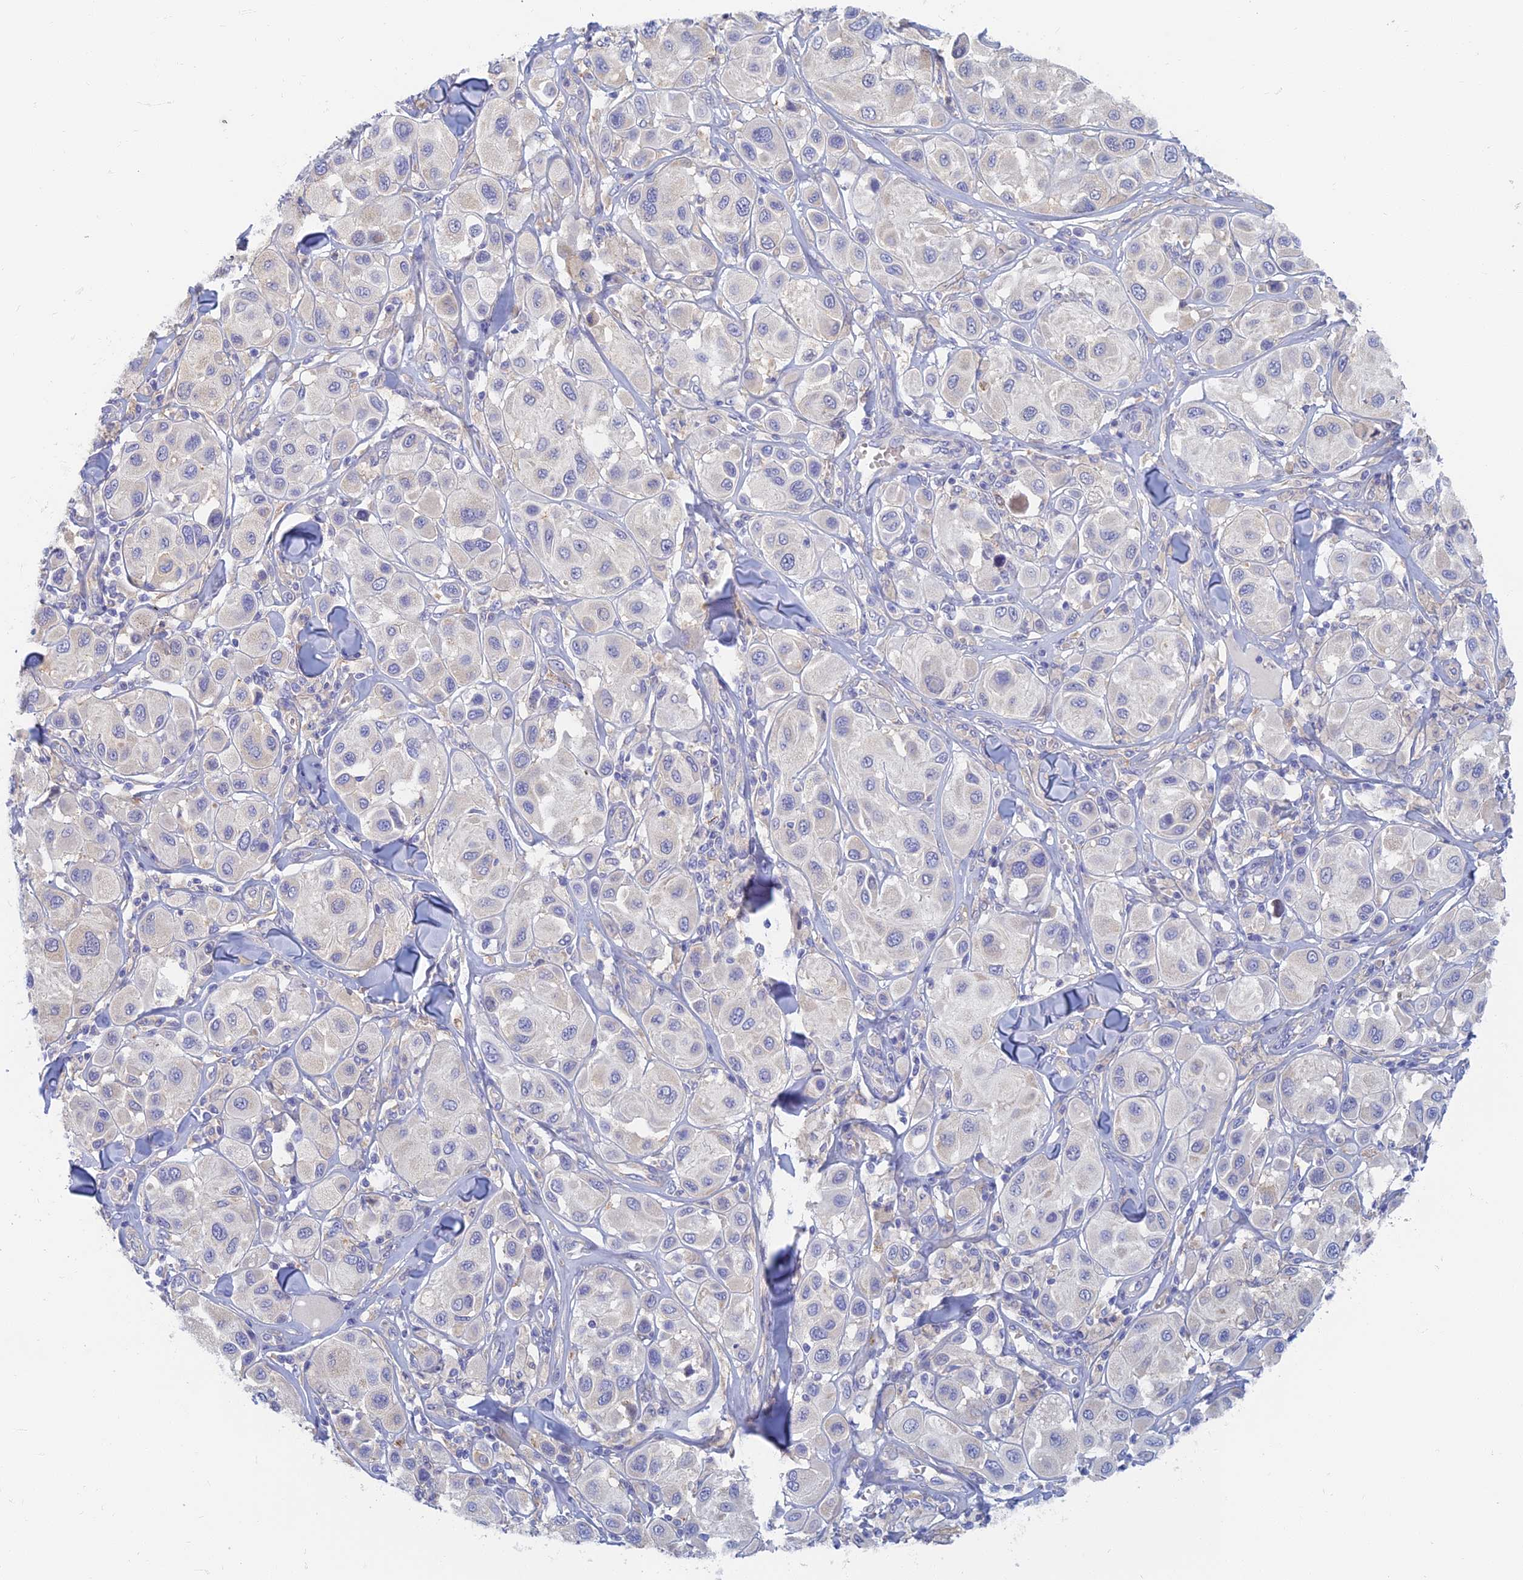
{"staining": {"intensity": "negative", "quantity": "none", "location": "none"}, "tissue": "melanoma", "cell_type": "Tumor cells", "image_type": "cancer", "snomed": [{"axis": "morphology", "description": "Malignant melanoma, Metastatic site"}, {"axis": "topography", "description": "Skin"}], "caption": "High magnification brightfield microscopy of malignant melanoma (metastatic site) stained with DAB (3,3'-diaminobenzidine) (brown) and counterstained with hematoxylin (blue): tumor cells show no significant positivity. Nuclei are stained in blue.", "gene": "TMEM44", "patient": {"sex": "male", "age": 41}}